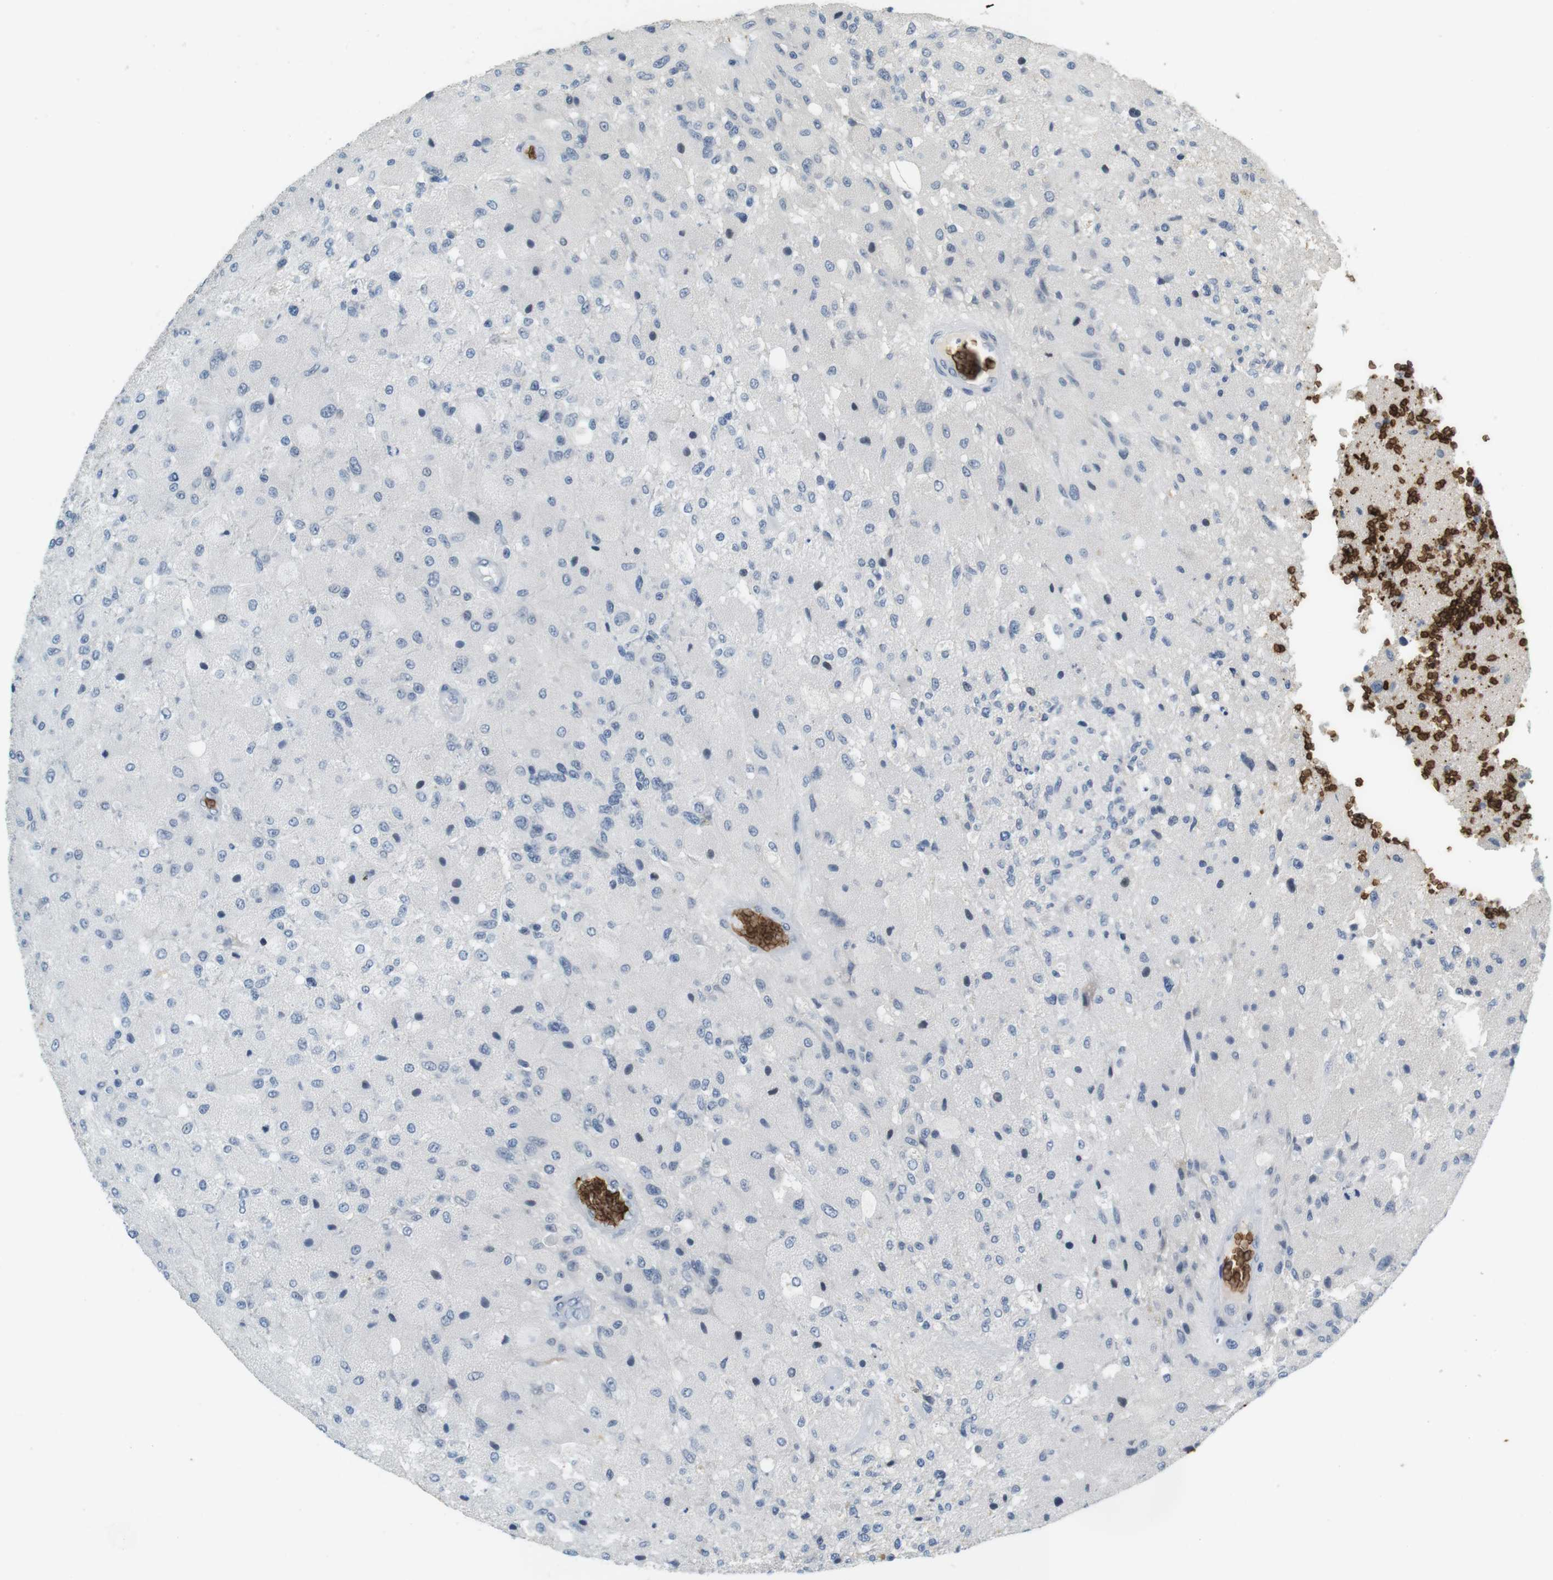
{"staining": {"intensity": "negative", "quantity": "none", "location": "none"}, "tissue": "glioma", "cell_type": "Tumor cells", "image_type": "cancer", "snomed": [{"axis": "morphology", "description": "Normal tissue, NOS"}, {"axis": "morphology", "description": "Glioma, malignant, High grade"}, {"axis": "topography", "description": "Cerebral cortex"}], "caption": "Tumor cells show no significant expression in malignant high-grade glioma. (DAB (3,3'-diaminobenzidine) IHC with hematoxylin counter stain).", "gene": "SLC4A1", "patient": {"sex": "male", "age": 77}}